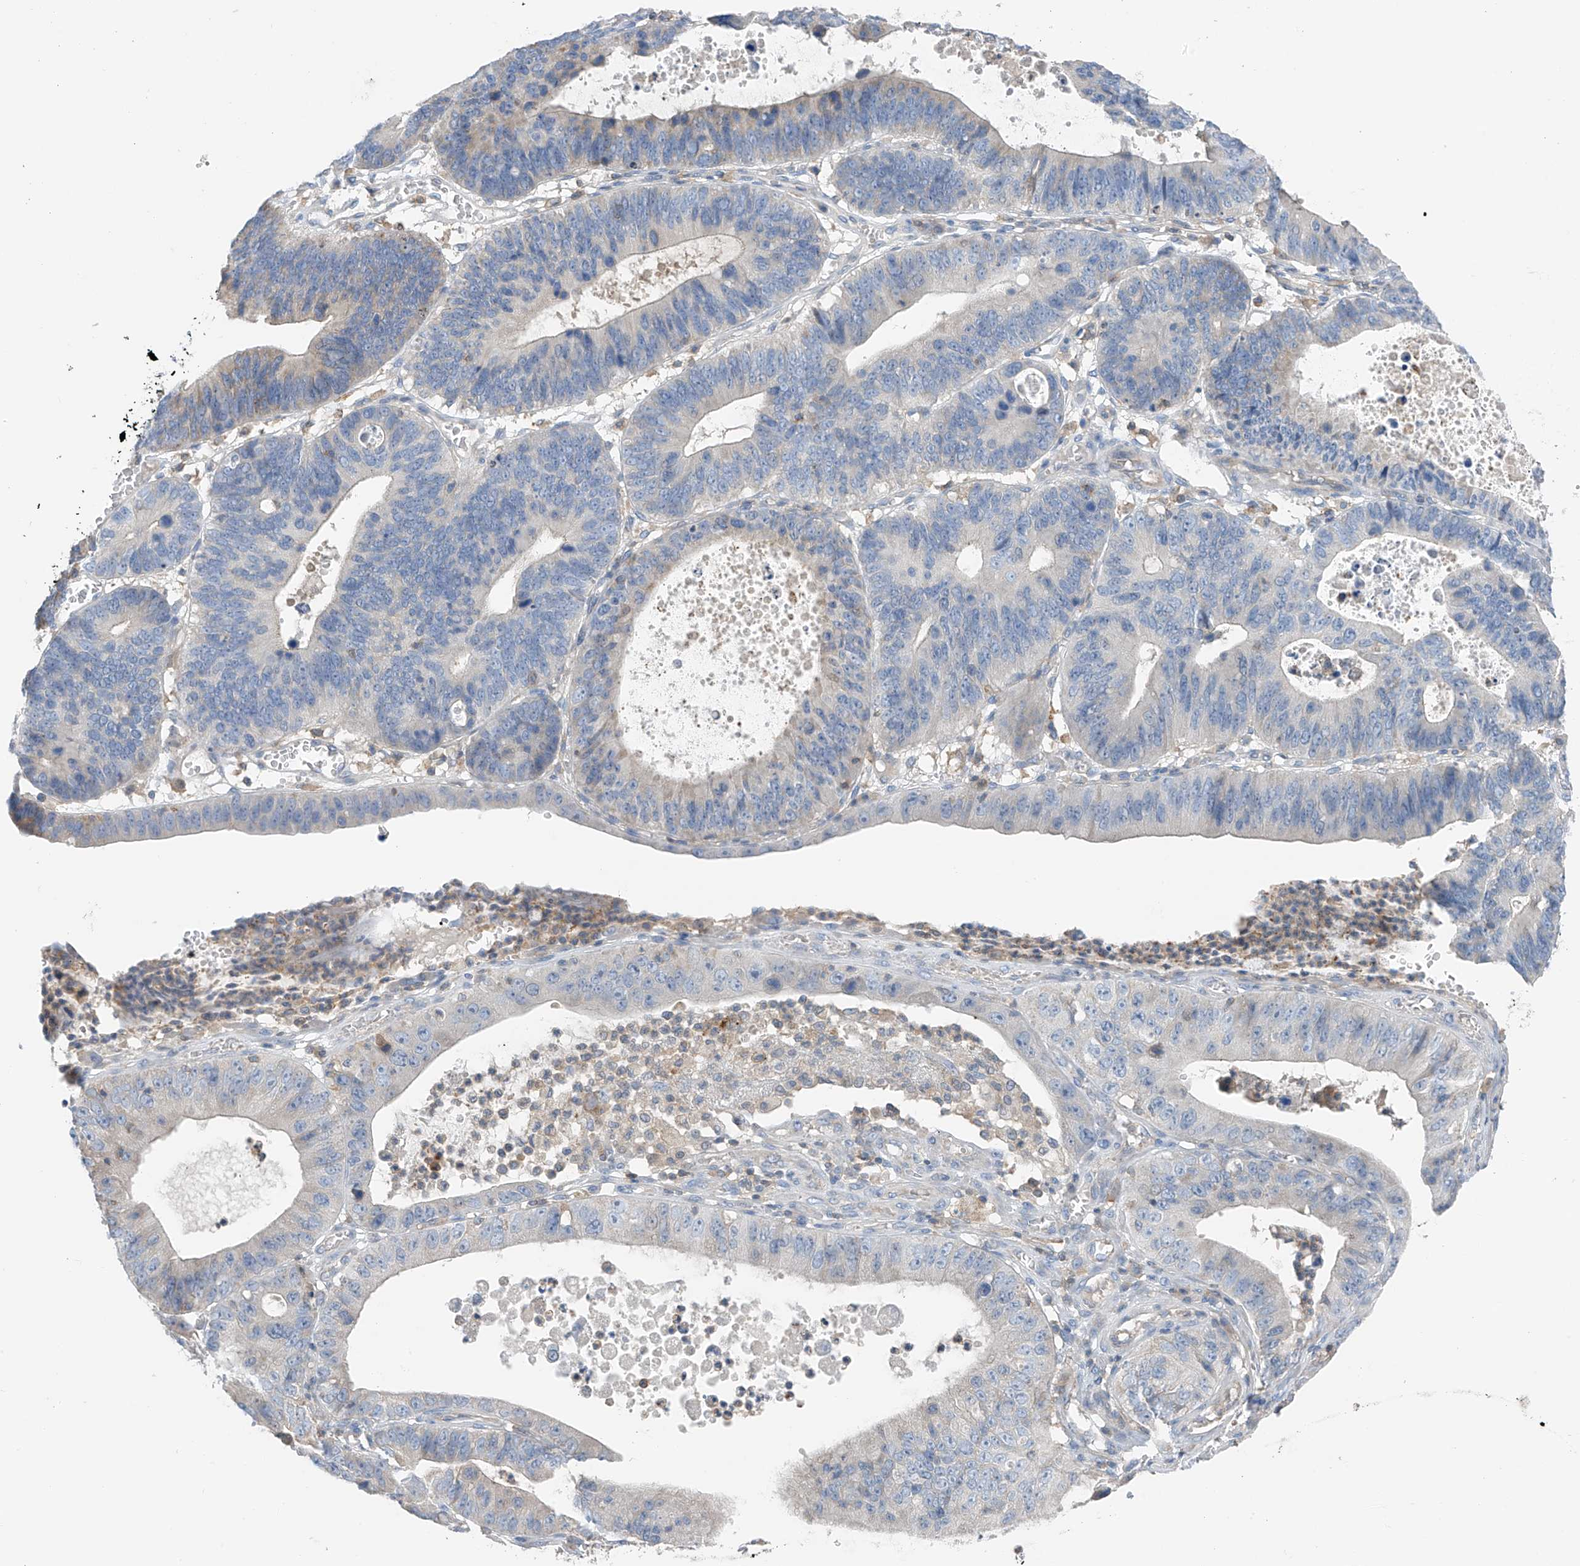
{"staining": {"intensity": "moderate", "quantity": "<25%", "location": "cytoplasmic/membranous"}, "tissue": "stomach cancer", "cell_type": "Tumor cells", "image_type": "cancer", "snomed": [{"axis": "morphology", "description": "Adenocarcinoma, NOS"}, {"axis": "topography", "description": "Stomach"}], "caption": "Moderate cytoplasmic/membranous positivity for a protein is identified in about <25% of tumor cells of stomach cancer (adenocarcinoma) using immunohistochemistry.", "gene": "NALCN", "patient": {"sex": "male", "age": 59}}